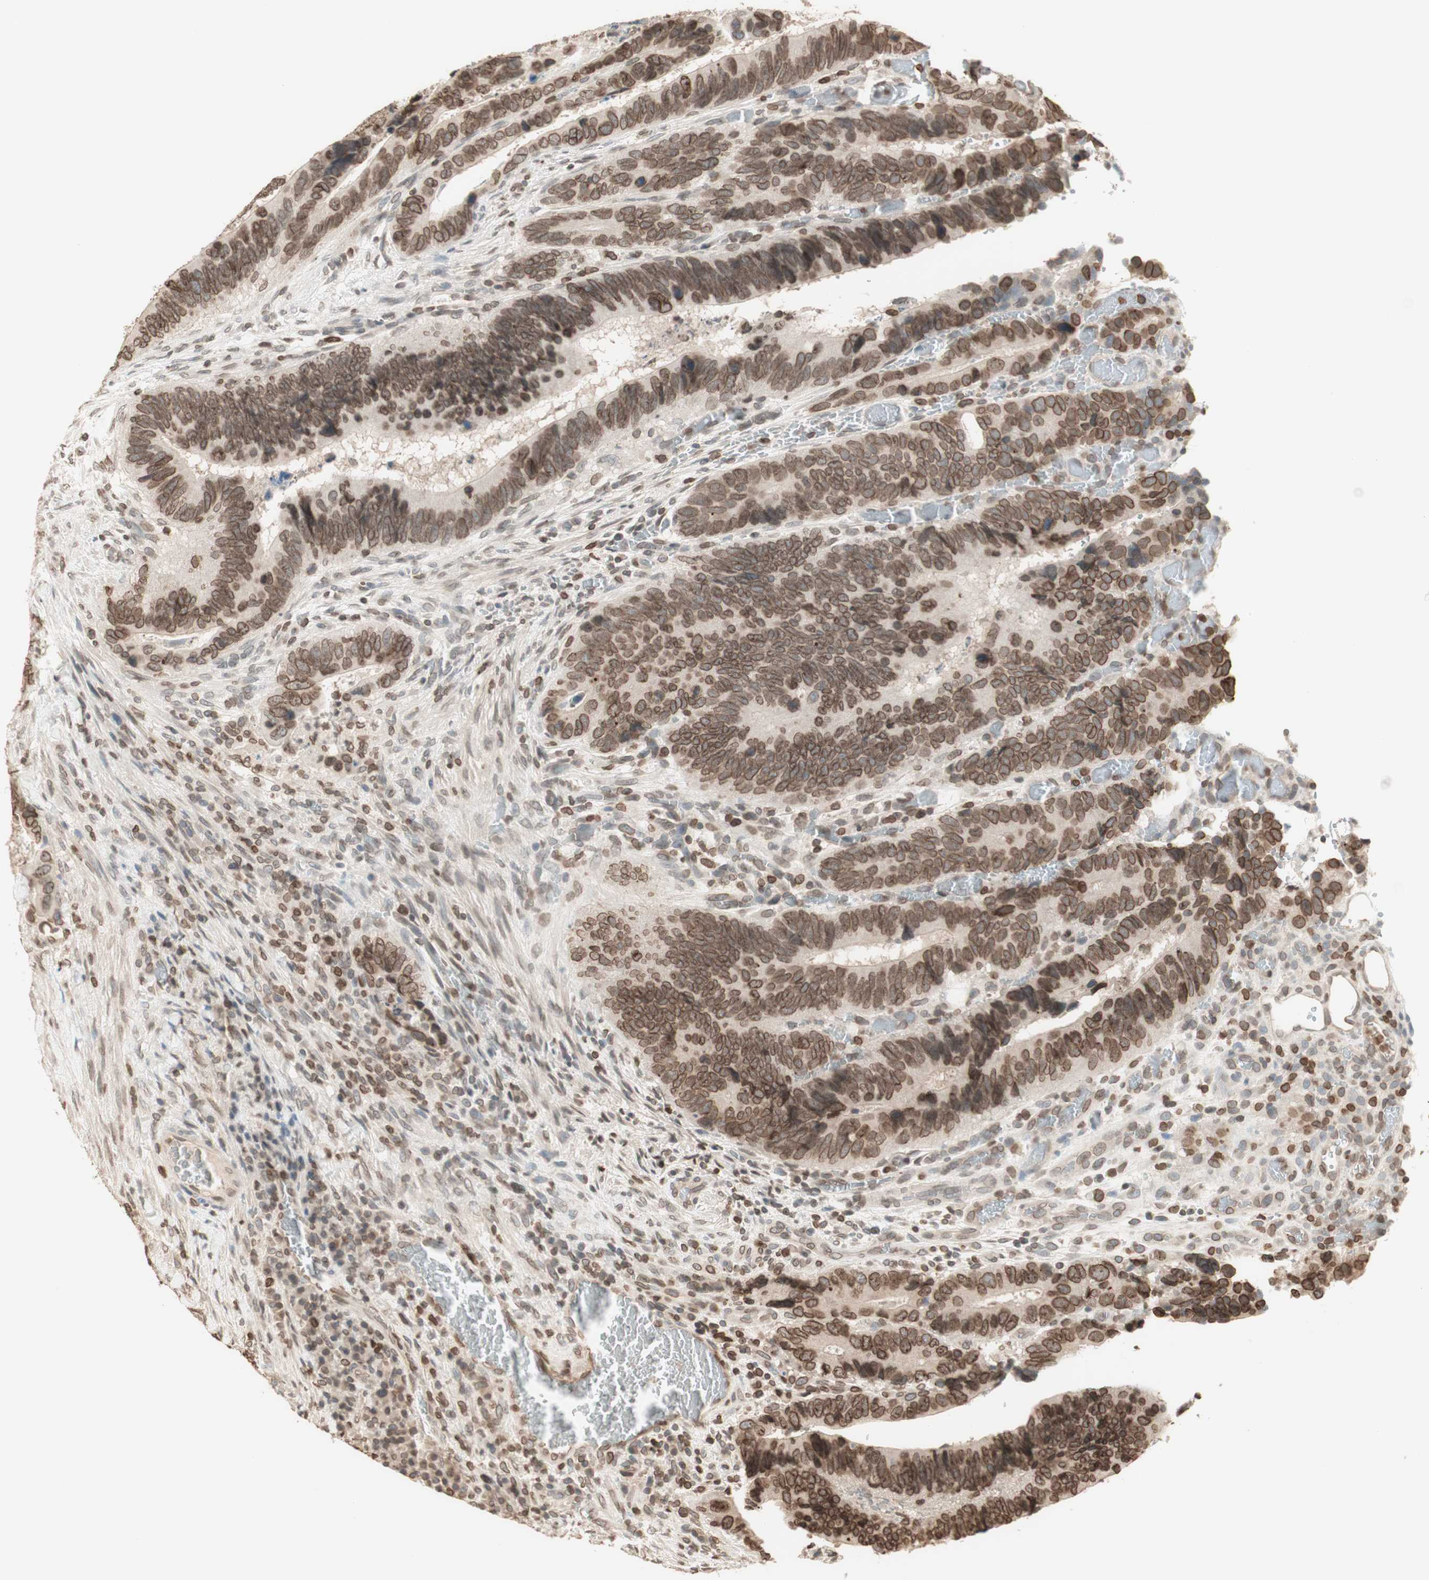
{"staining": {"intensity": "moderate", "quantity": ">75%", "location": "cytoplasmic/membranous,nuclear"}, "tissue": "colorectal cancer", "cell_type": "Tumor cells", "image_type": "cancer", "snomed": [{"axis": "morphology", "description": "Adenocarcinoma, NOS"}, {"axis": "topography", "description": "Colon"}], "caption": "Protein positivity by immunohistochemistry demonstrates moderate cytoplasmic/membranous and nuclear staining in approximately >75% of tumor cells in colorectal cancer (adenocarcinoma).", "gene": "TMPO", "patient": {"sex": "male", "age": 72}}